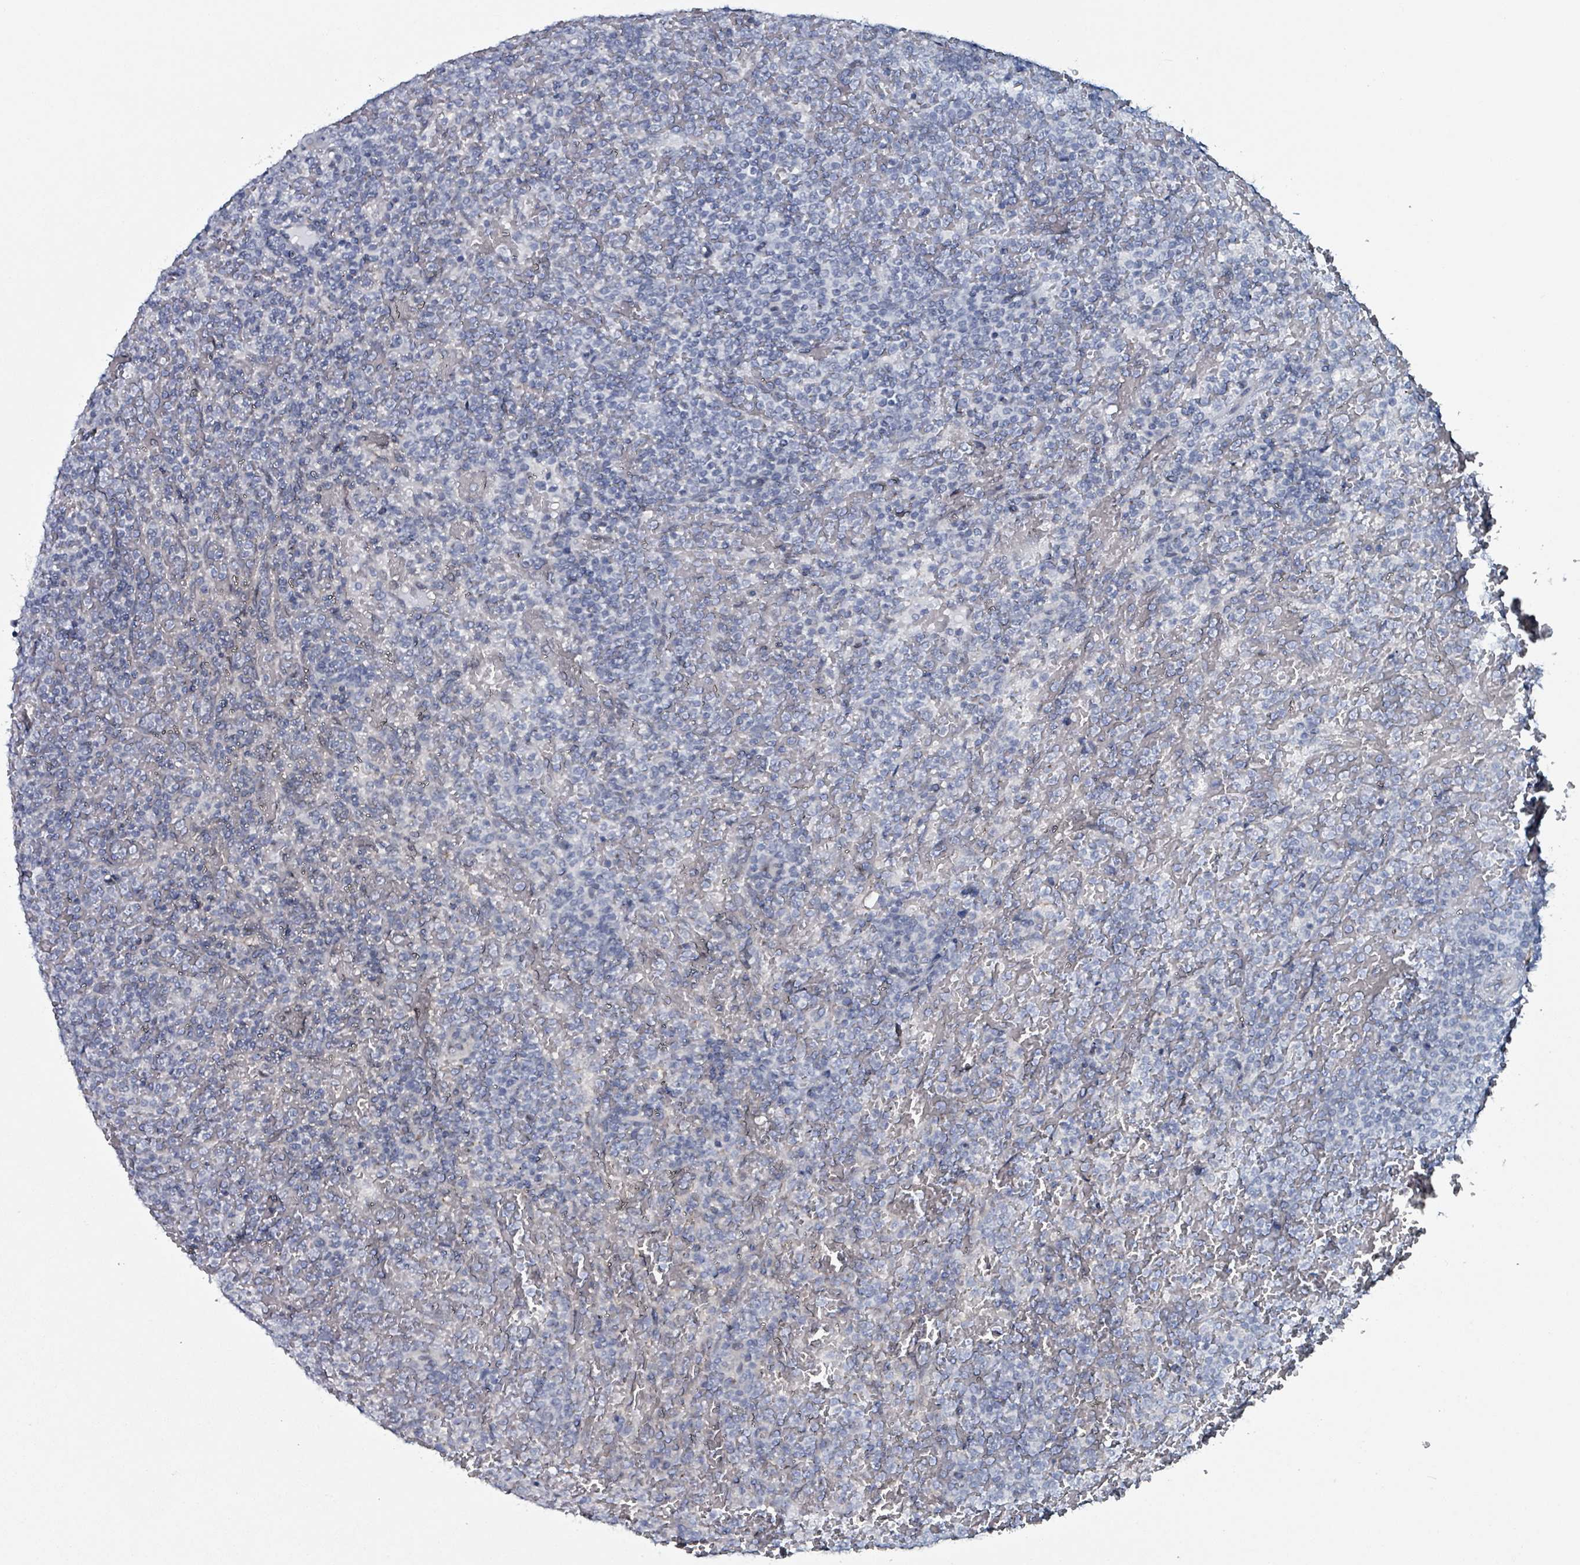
{"staining": {"intensity": "negative", "quantity": "none", "location": "none"}, "tissue": "lymphoma", "cell_type": "Tumor cells", "image_type": "cancer", "snomed": [{"axis": "morphology", "description": "Malignant lymphoma, non-Hodgkin's type, Low grade"}, {"axis": "topography", "description": "Spleen"}], "caption": "Micrograph shows no protein expression in tumor cells of low-grade malignant lymphoma, non-Hodgkin's type tissue.", "gene": "B3GAT3", "patient": {"sex": "male", "age": 60}}